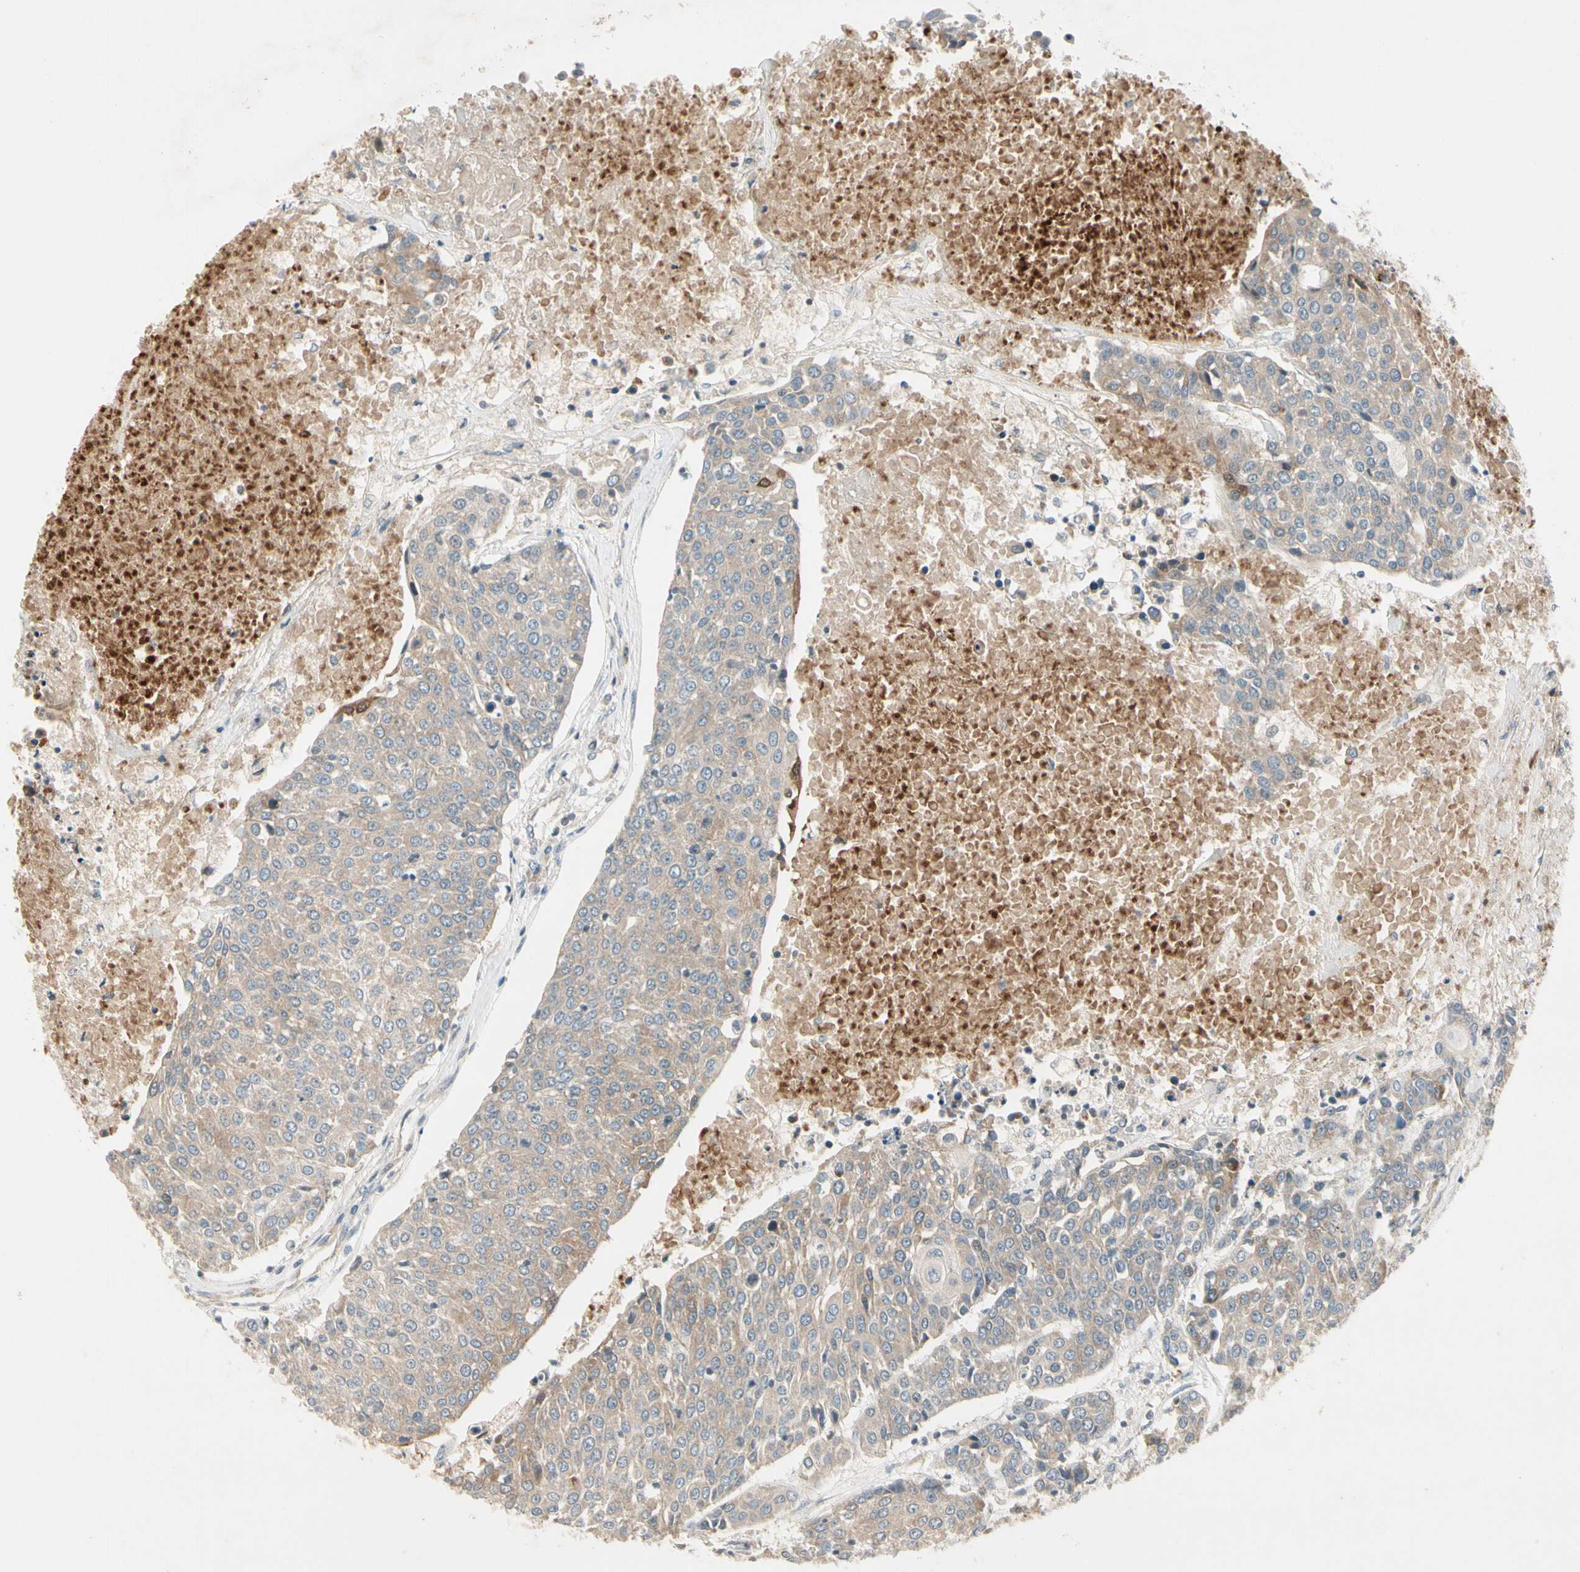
{"staining": {"intensity": "weak", "quantity": ">75%", "location": "cytoplasmic/membranous"}, "tissue": "urothelial cancer", "cell_type": "Tumor cells", "image_type": "cancer", "snomed": [{"axis": "morphology", "description": "Urothelial carcinoma, High grade"}, {"axis": "topography", "description": "Urinary bladder"}], "caption": "High-power microscopy captured an immunohistochemistry image of high-grade urothelial carcinoma, revealing weak cytoplasmic/membranous staining in approximately >75% of tumor cells.", "gene": "ICAM5", "patient": {"sex": "female", "age": 85}}